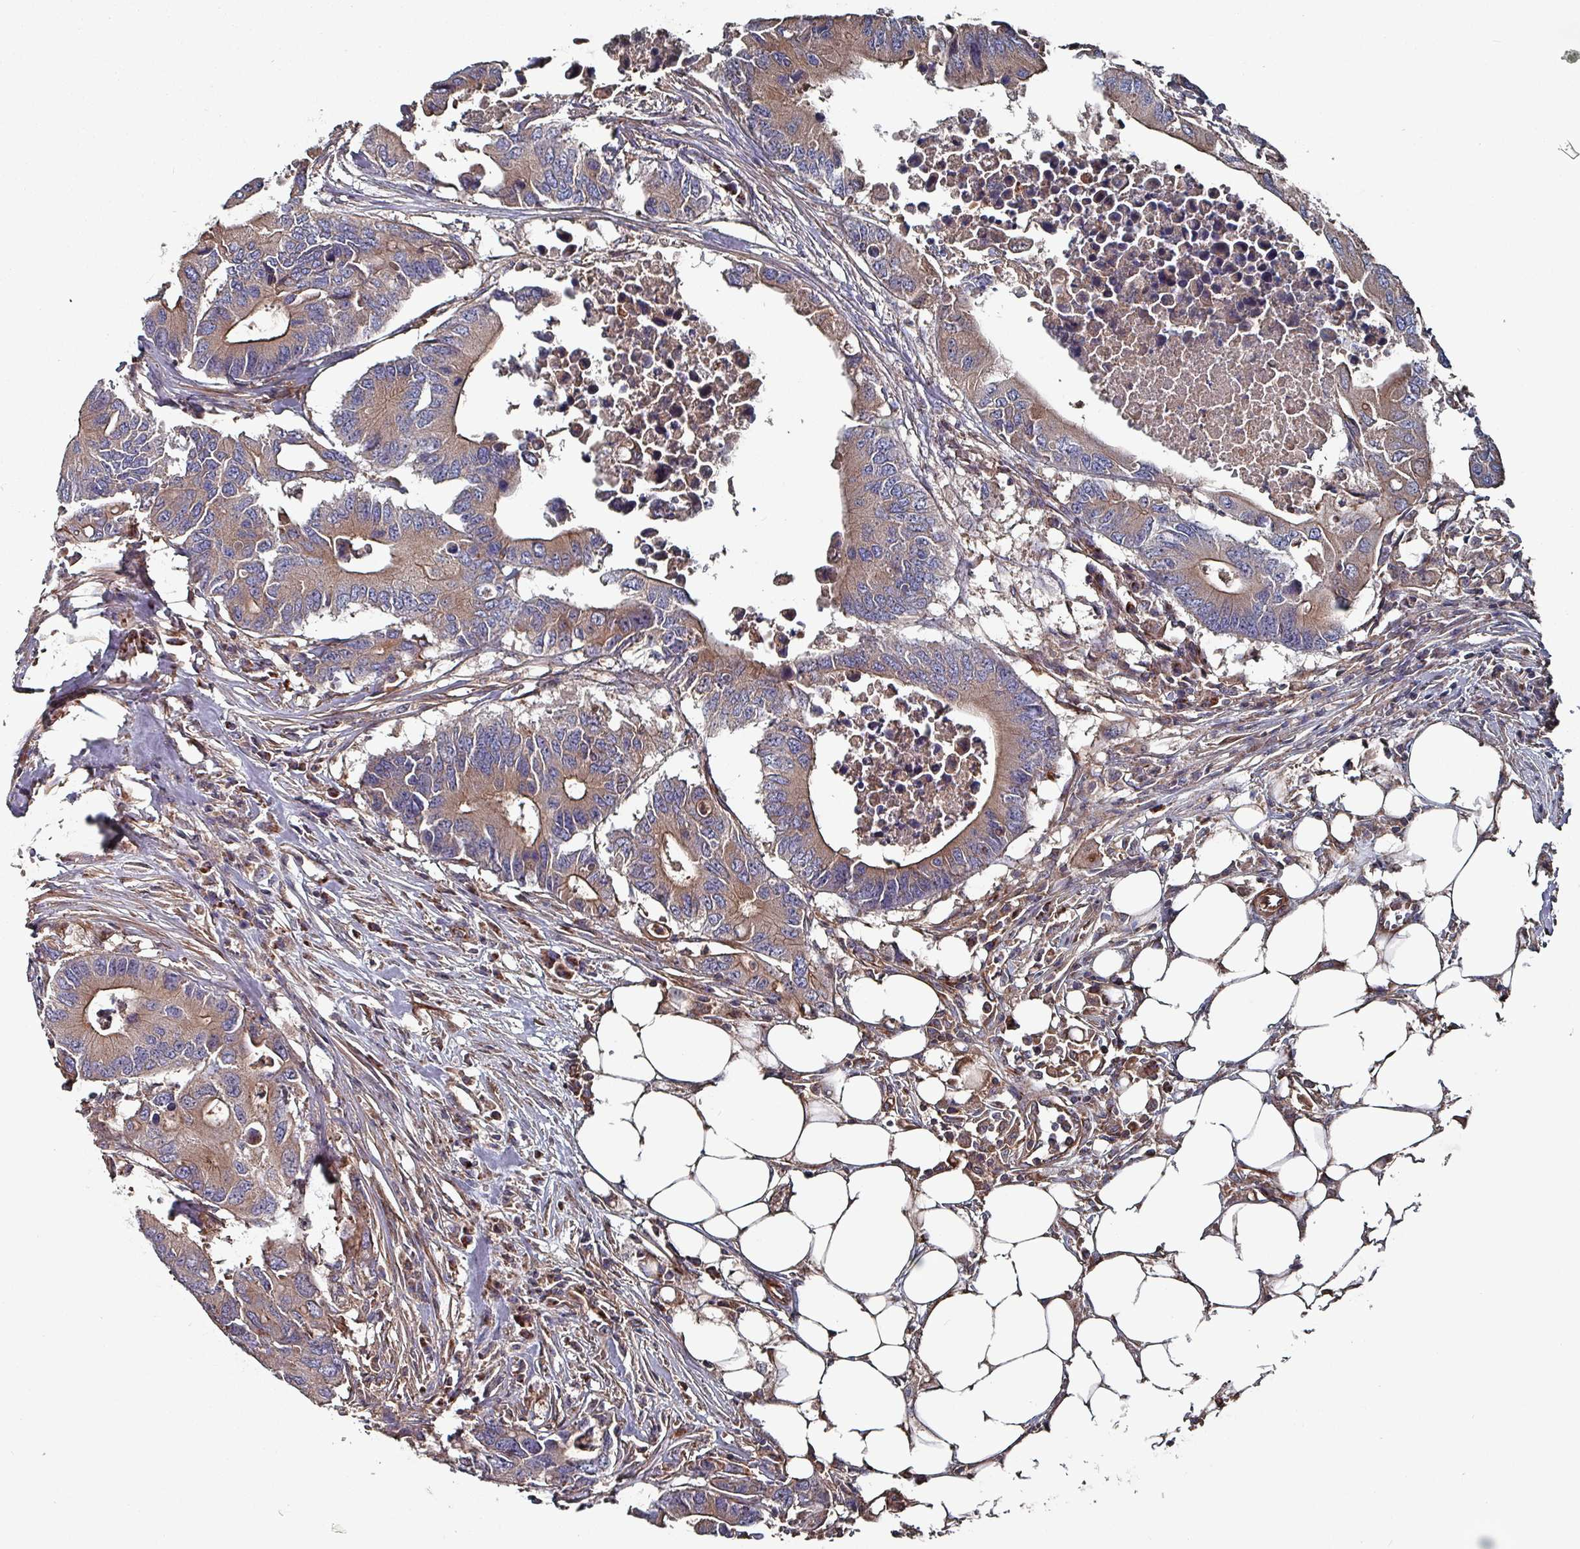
{"staining": {"intensity": "moderate", "quantity": ">75%", "location": "cytoplasmic/membranous"}, "tissue": "colorectal cancer", "cell_type": "Tumor cells", "image_type": "cancer", "snomed": [{"axis": "morphology", "description": "Adenocarcinoma, NOS"}, {"axis": "topography", "description": "Colon"}], "caption": "Colorectal adenocarcinoma stained for a protein demonstrates moderate cytoplasmic/membranous positivity in tumor cells. (DAB = brown stain, brightfield microscopy at high magnification).", "gene": "ANO10", "patient": {"sex": "male", "age": 71}}